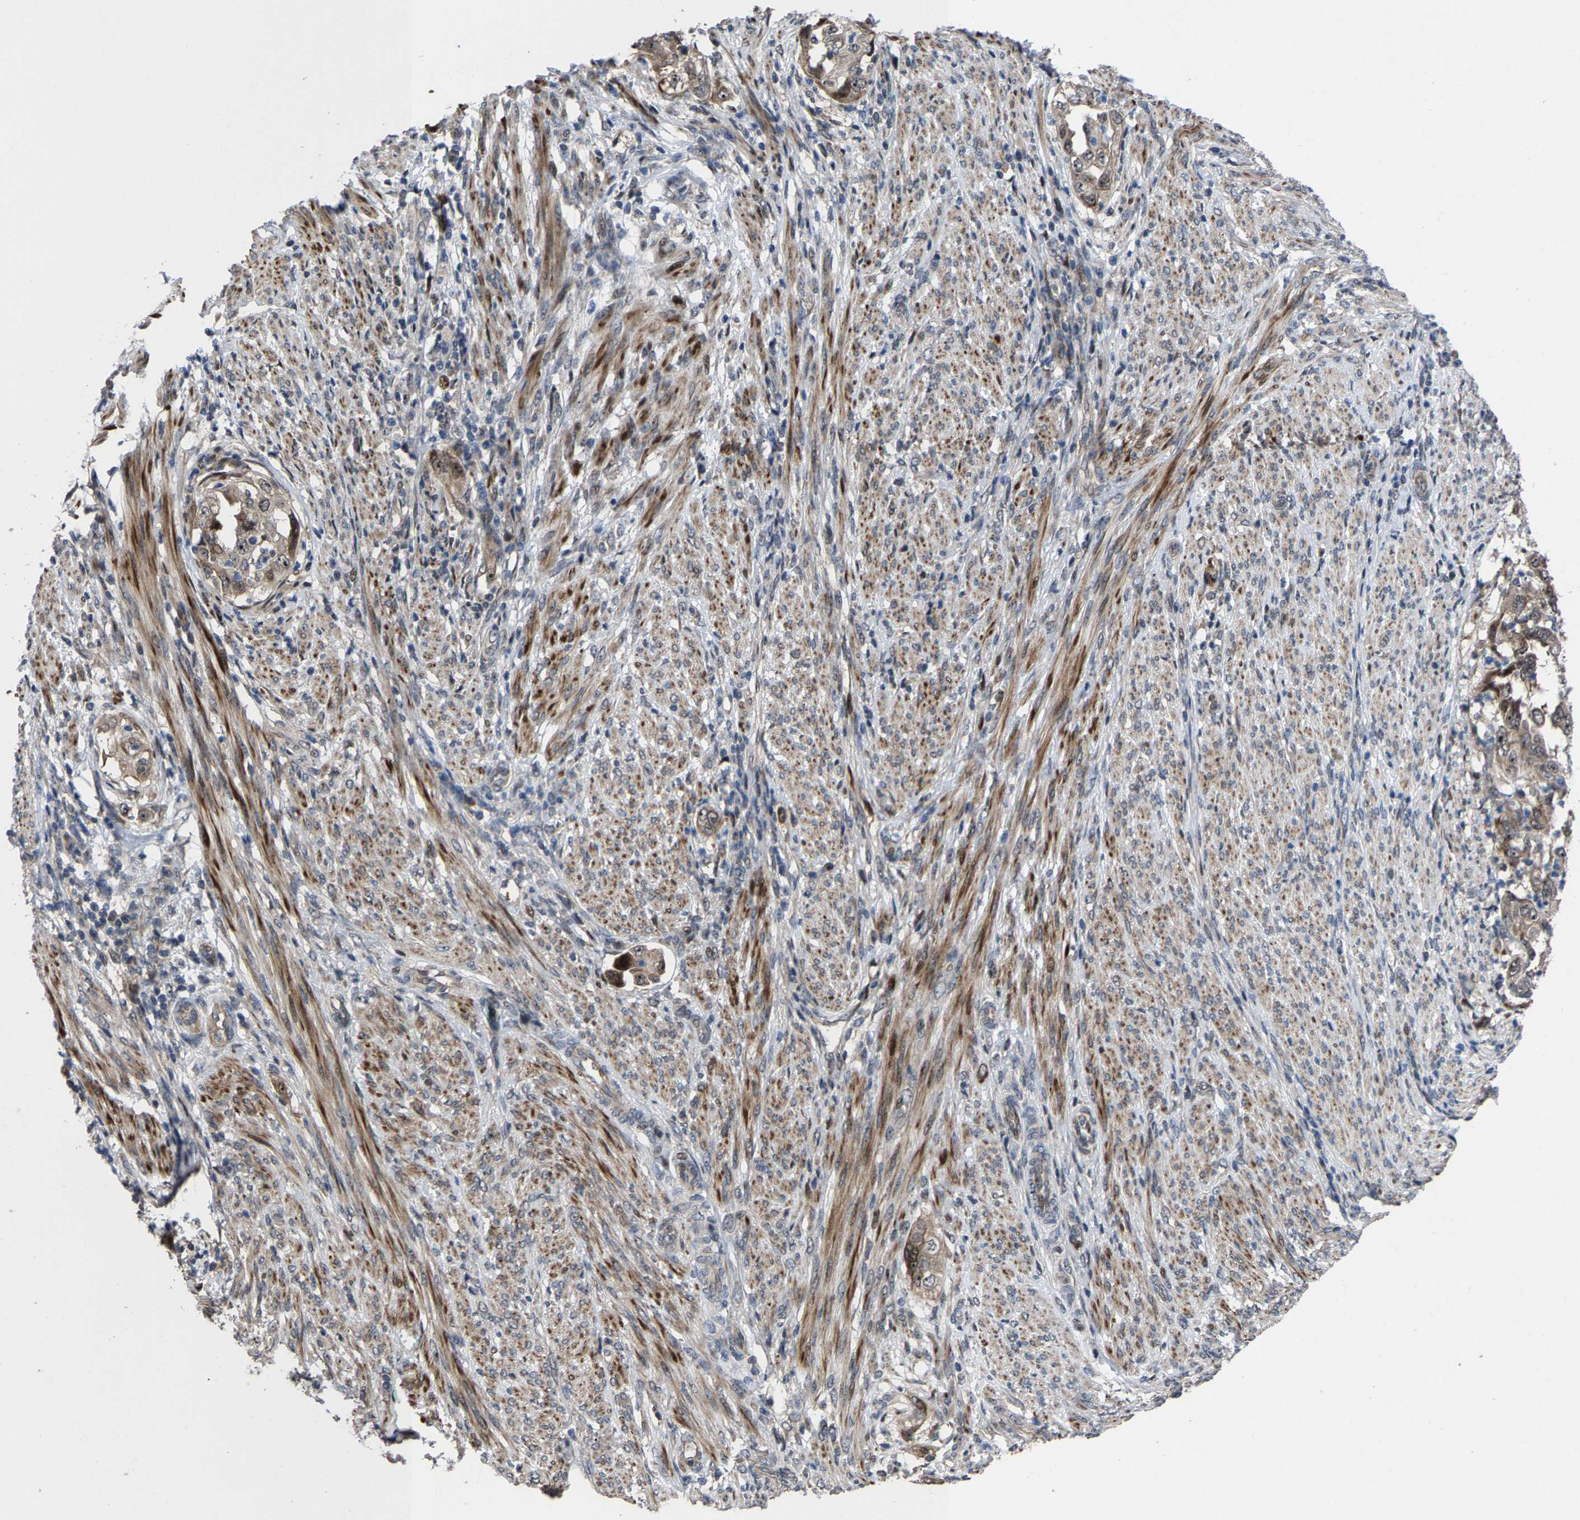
{"staining": {"intensity": "weak", "quantity": ">75%", "location": "cytoplasmic/membranous"}, "tissue": "endometrial cancer", "cell_type": "Tumor cells", "image_type": "cancer", "snomed": [{"axis": "morphology", "description": "Adenocarcinoma, NOS"}, {"axis": "topography", "description": "Endometrium"}], "caption": "Tumor cells display weak cytoplasmic/membranous positivity in approximately >75% of cells in endometrial cancer (adenocarcinoma).", "gene": "HAUS6", "patient": {"sex": "female", "age": 85}}